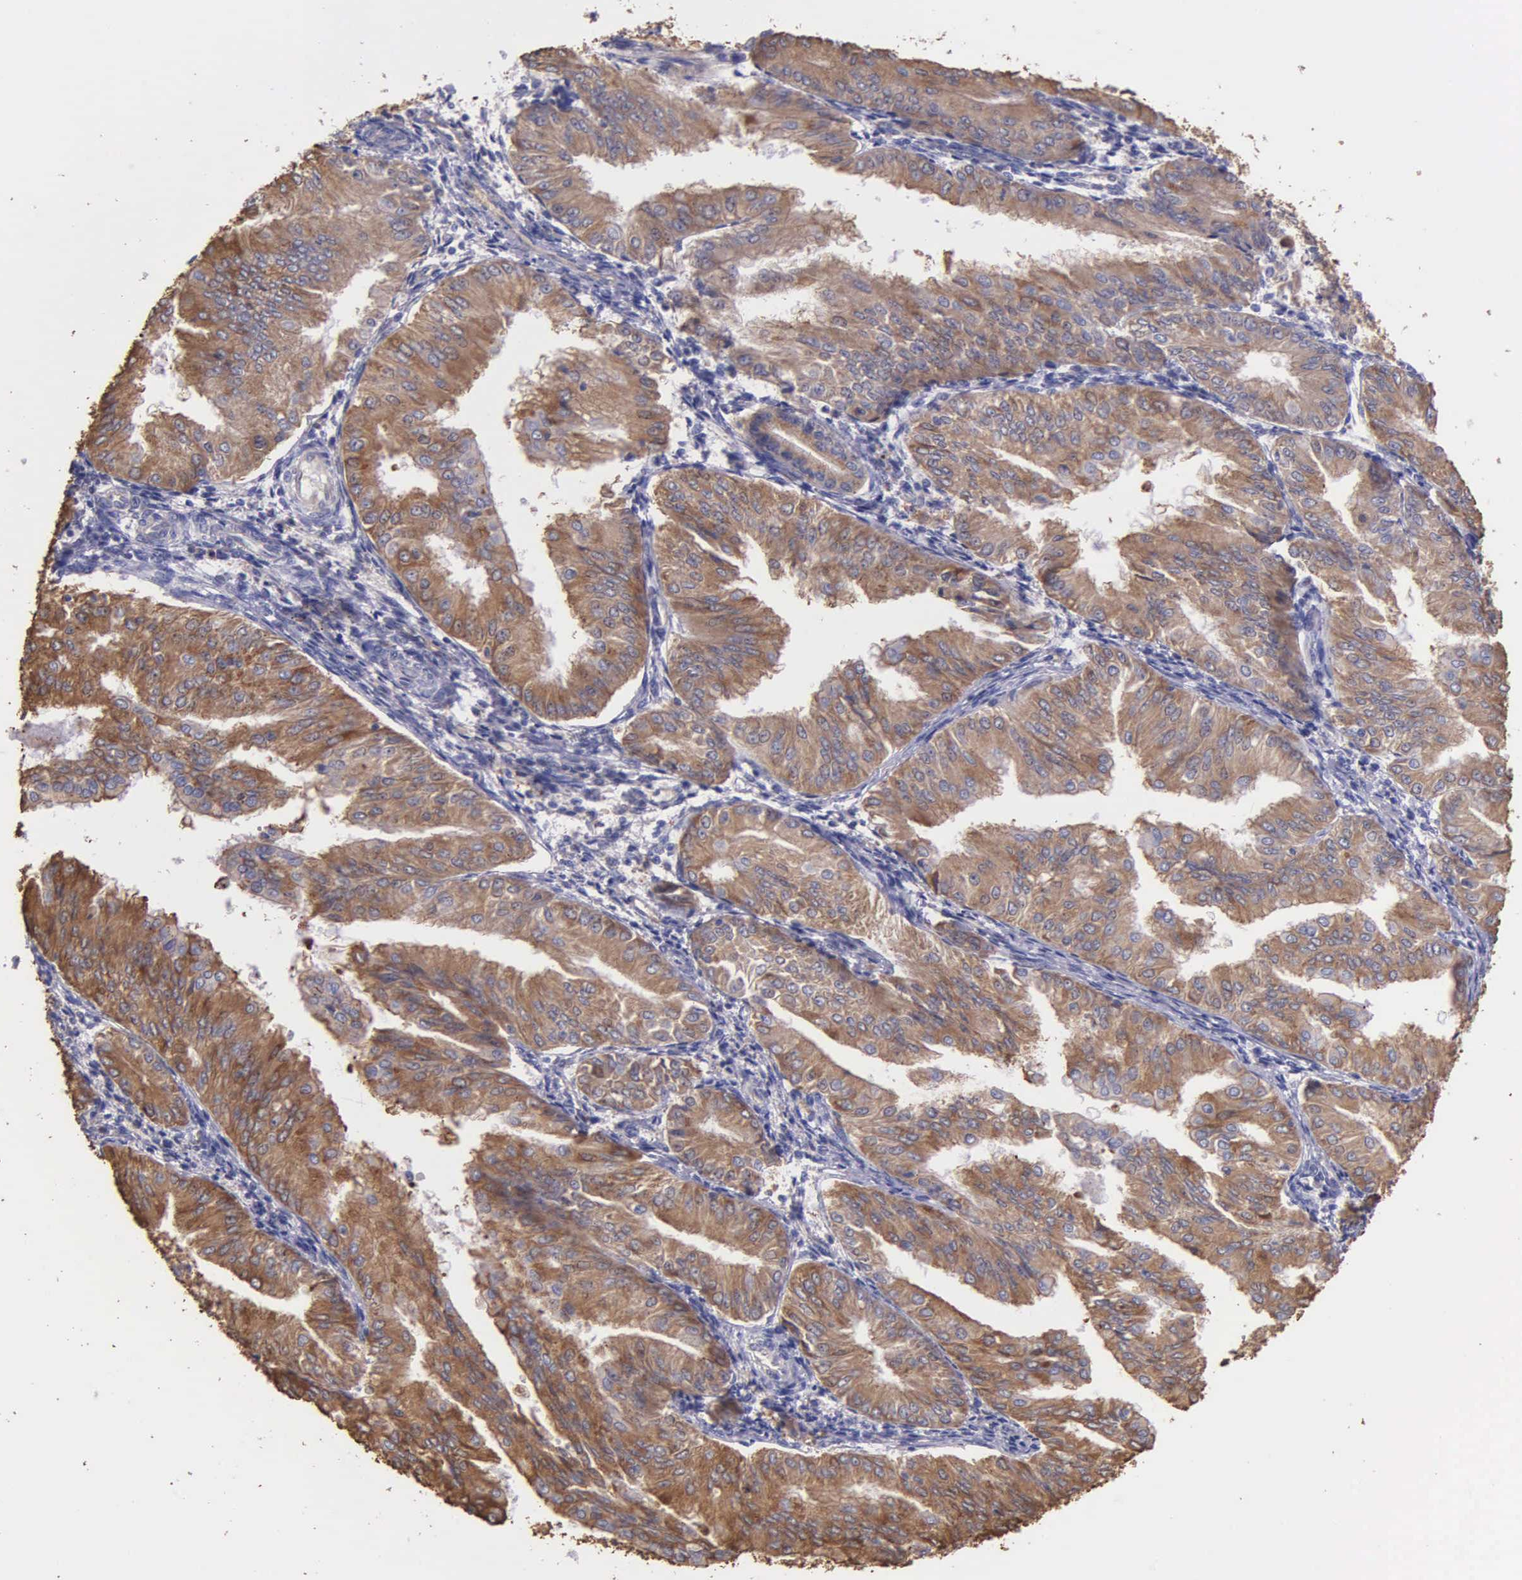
{"staining": {"intensity": "moderate", "quantity": ">75%", "location": "cytoplasmic/membranous"}, "tissue": "endometrial cancer", "cell_type": "Tumor cells", "image_type": "cancer", "snomed": [{"axis": "morphology", "description": "Adenocarcinoma, NOS"}, {"axis": "topography", "description": "Endometrium"}], "caption": "A high-resolution histopathology image shows immunohistochemistry staining of endometrial adenocarcinoma, which reveals moderate cytoplasmic/membranous staining in approximately >75% of tumor cells.", "gene": "ZC3H12B", "patient": {"sex": "female", "age": 53}}